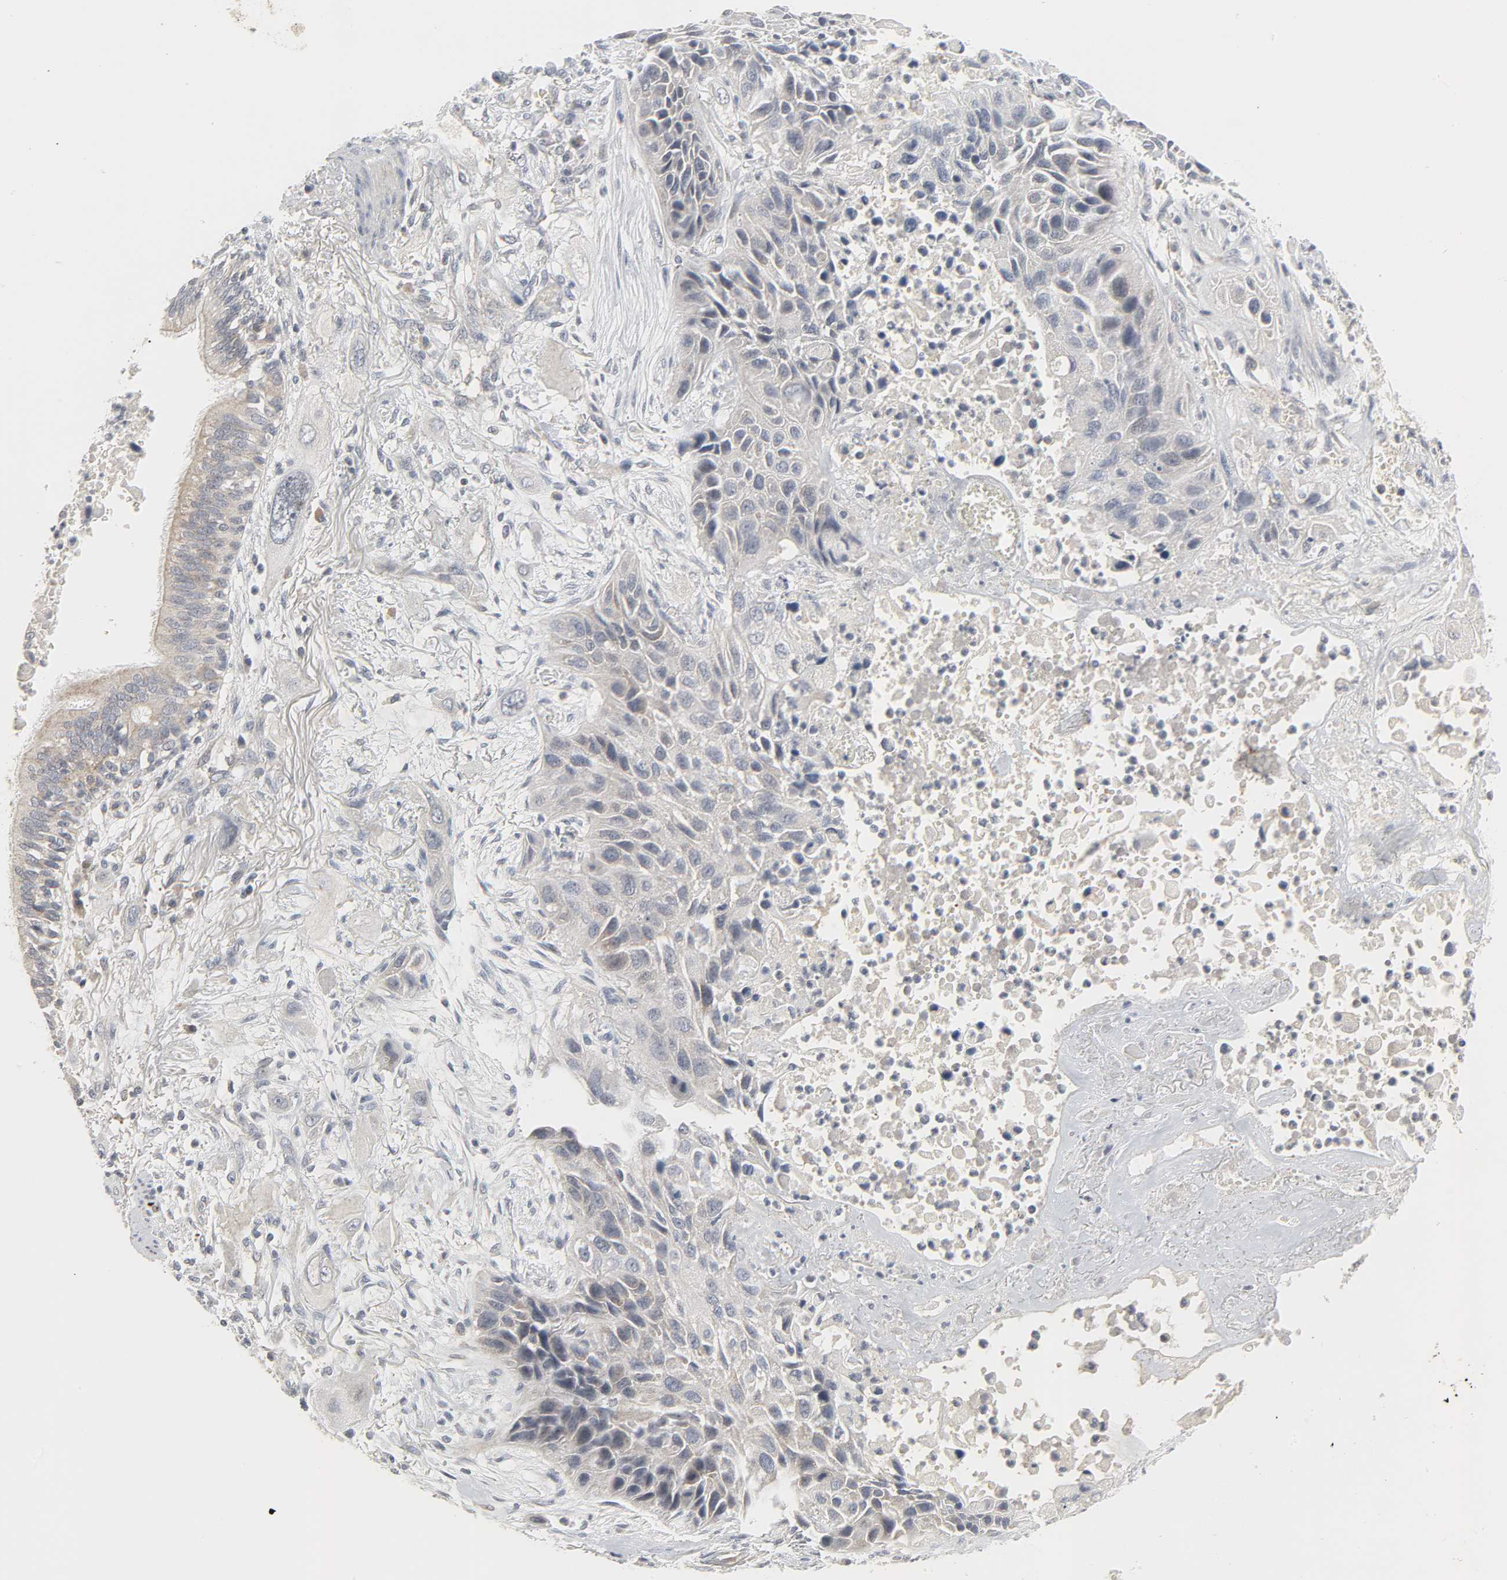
{"staining": {"intensity": "moderate", "quantity": "<25%", "location": "cytoplasmic/membranous"}, "tissue": "lung cancer", "cell_type": "Tumor cells", "image_type": "cancer", "snomed": [{"axis": "morphology", "description": "Squamous cell carcinoma, NOS"}, {"axis": "topography", "description": "Lung"}], "caption": "Immunohistochemical staining of human lung cancer (squamous cell carcinoma) demonstrates moderate cytoplasmic/membranous protein positivity in approximately <25% of tumor cells. The staining was performed using DAB, with brown indicating positive protein expression. Nuclei are stained blue with hematoxylin.", "gene": "CLIP1", "patient": {"sex": "female", "age": 76}}